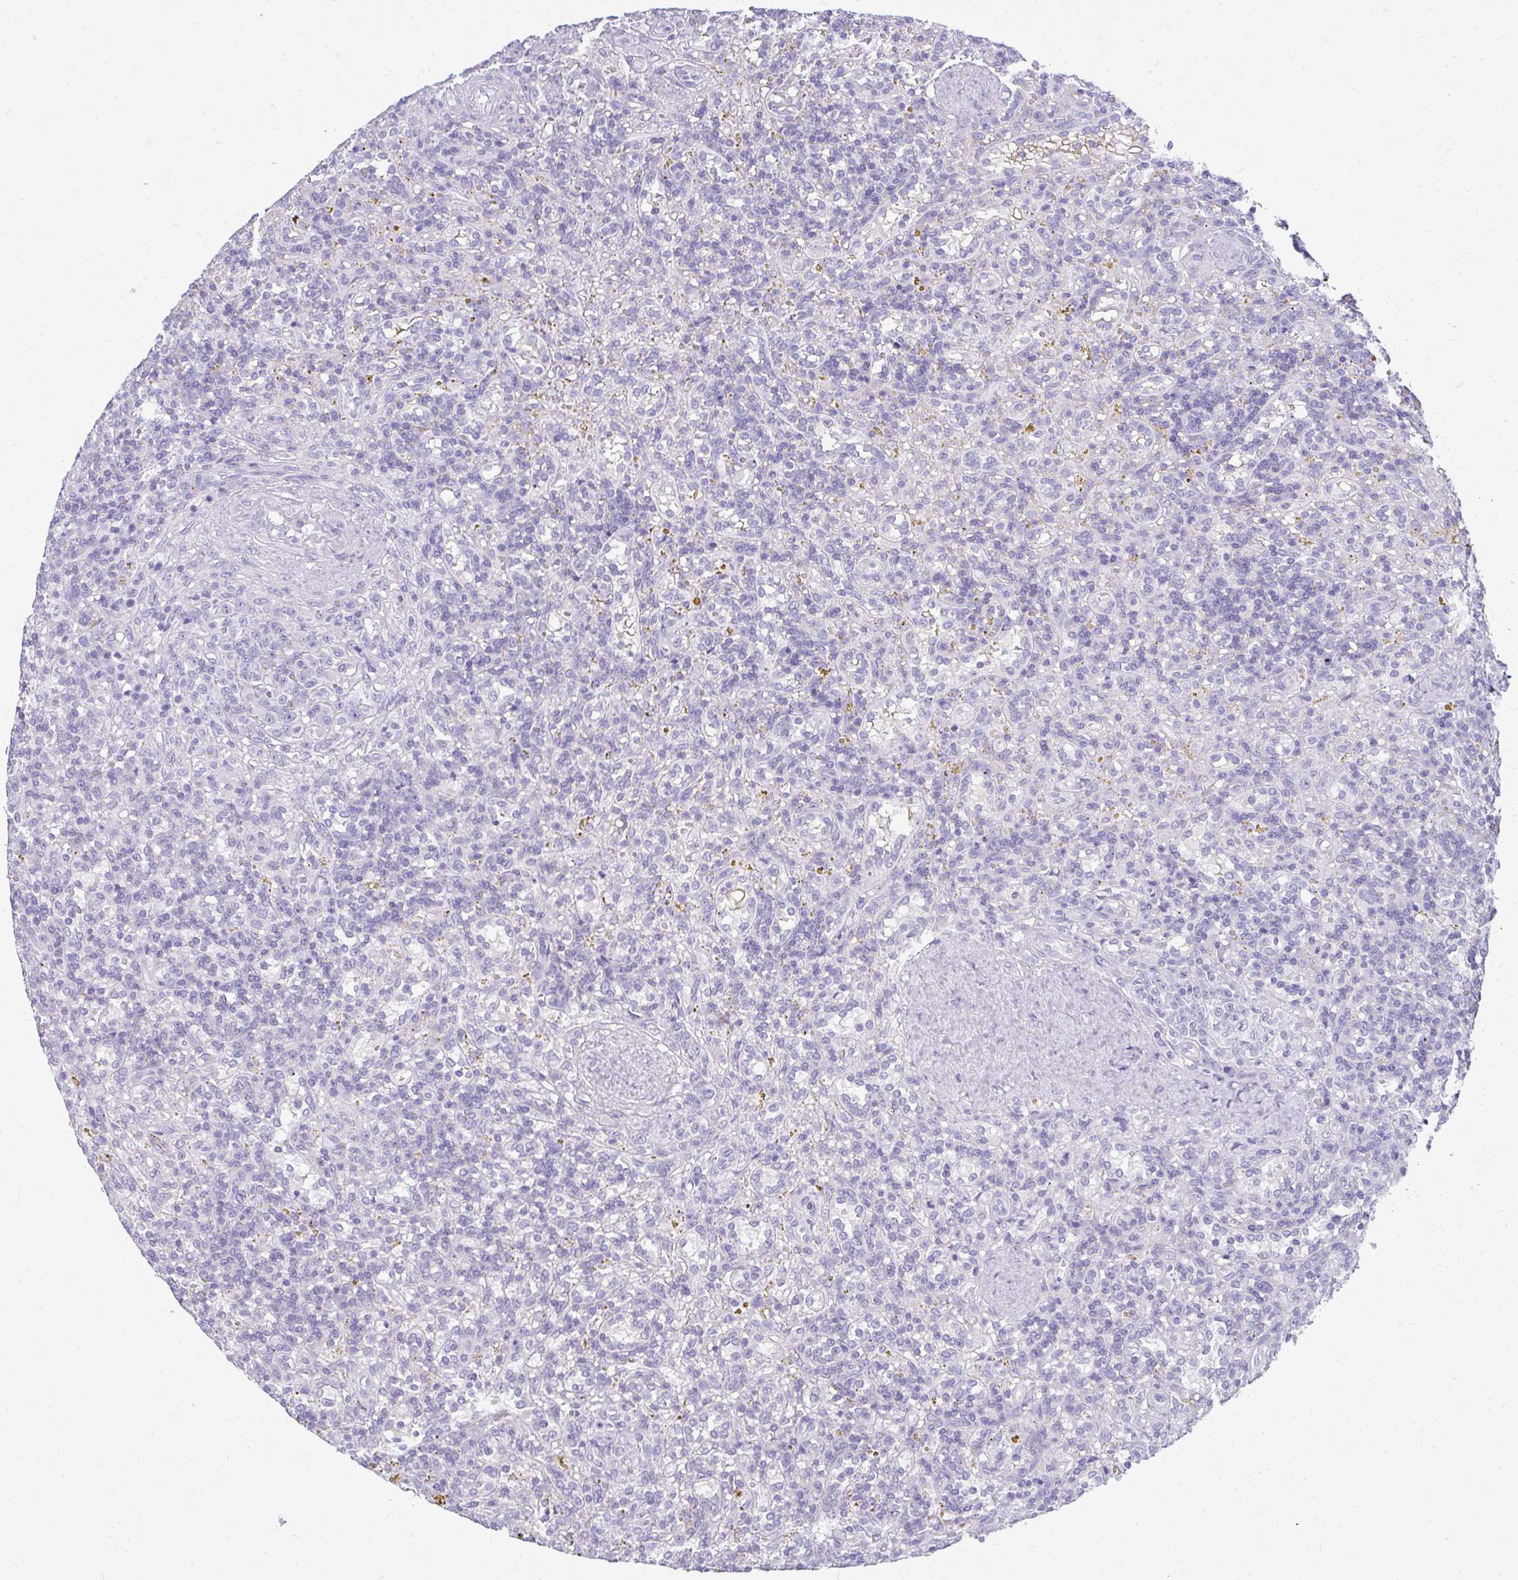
{"staining": {"intensity": "negative", "quantity": "none", "location": "none"}, "tissue": "lymphoma", "cell_type": "Tumor cells", "image_type": "cancer", "snomed": [{"axis": "morphology", "description": "Malignant lymphoma, non-Hodgkin's type, Low grade"}, {"axis": "topography", "description": "Spleen"}], "caption": "High power microscopy photomicrograph of an immunohistochemistry (IHC) image of lymphoma, revealing no significant expression in tumor cells.", "gene": "PRAP1", "patient": {"sex": "male", "age": 67}}